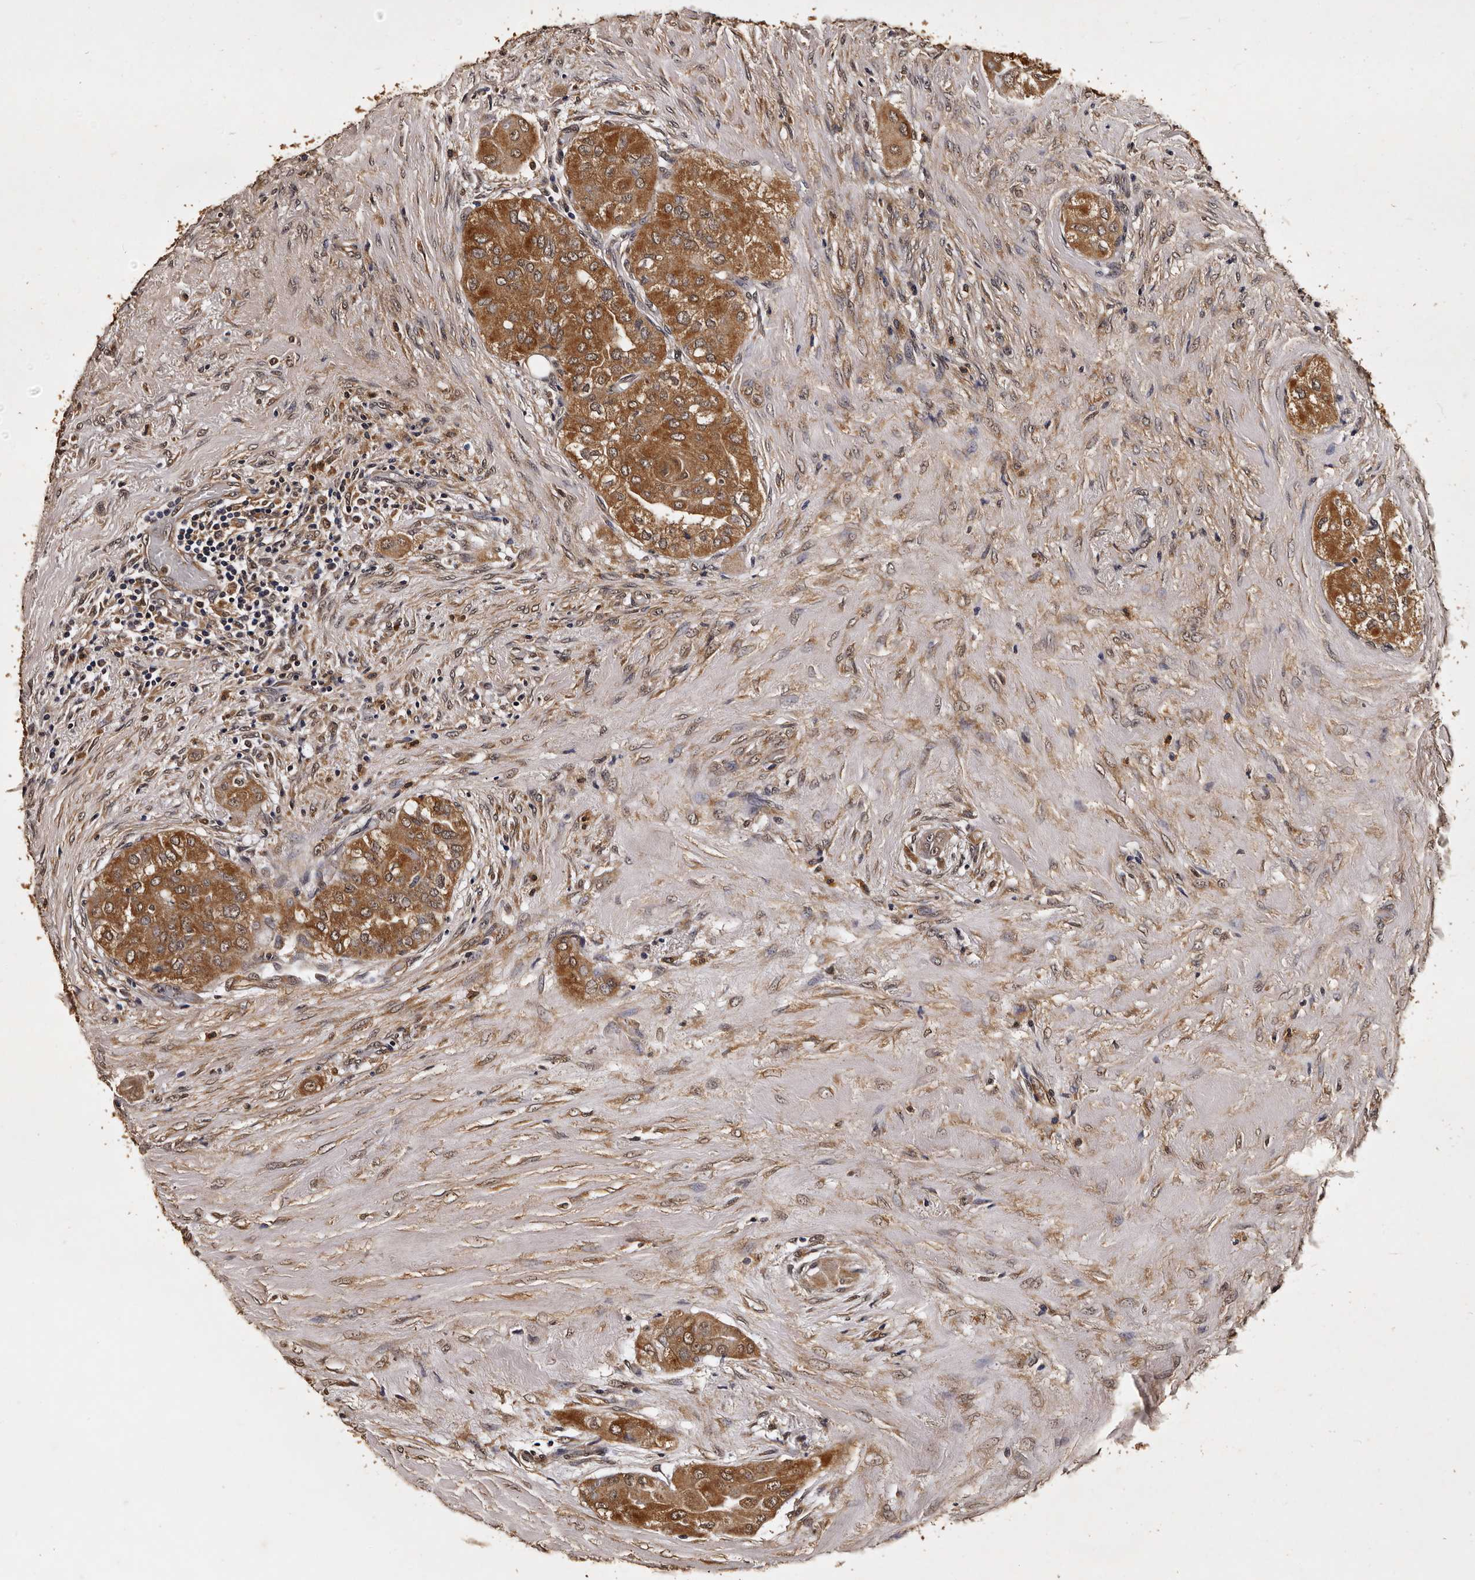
{"staining": {"intensity": "moderate", "quantity": ">75%", "location": "cytoplasmic/membranous,nuclear"}, "tissue": "thyroid cancer", "cell_type": "Tumor cells", "image_type": "cancer", "snomed": [{"axis": "morphology", "description": "Papillary adenocarcinoma, NOS"}, {"axis": "topography", "description": "Thyroid gland"}], "caption": "Thyroid cancer stained for a protein (brown) demonstrates moderate cytoplasmic/membranous and nuclear positive positivity in approximately >75% of tumor cells.", "gene": "PARS2", "patient": {"sex": "female", "age": 59}}